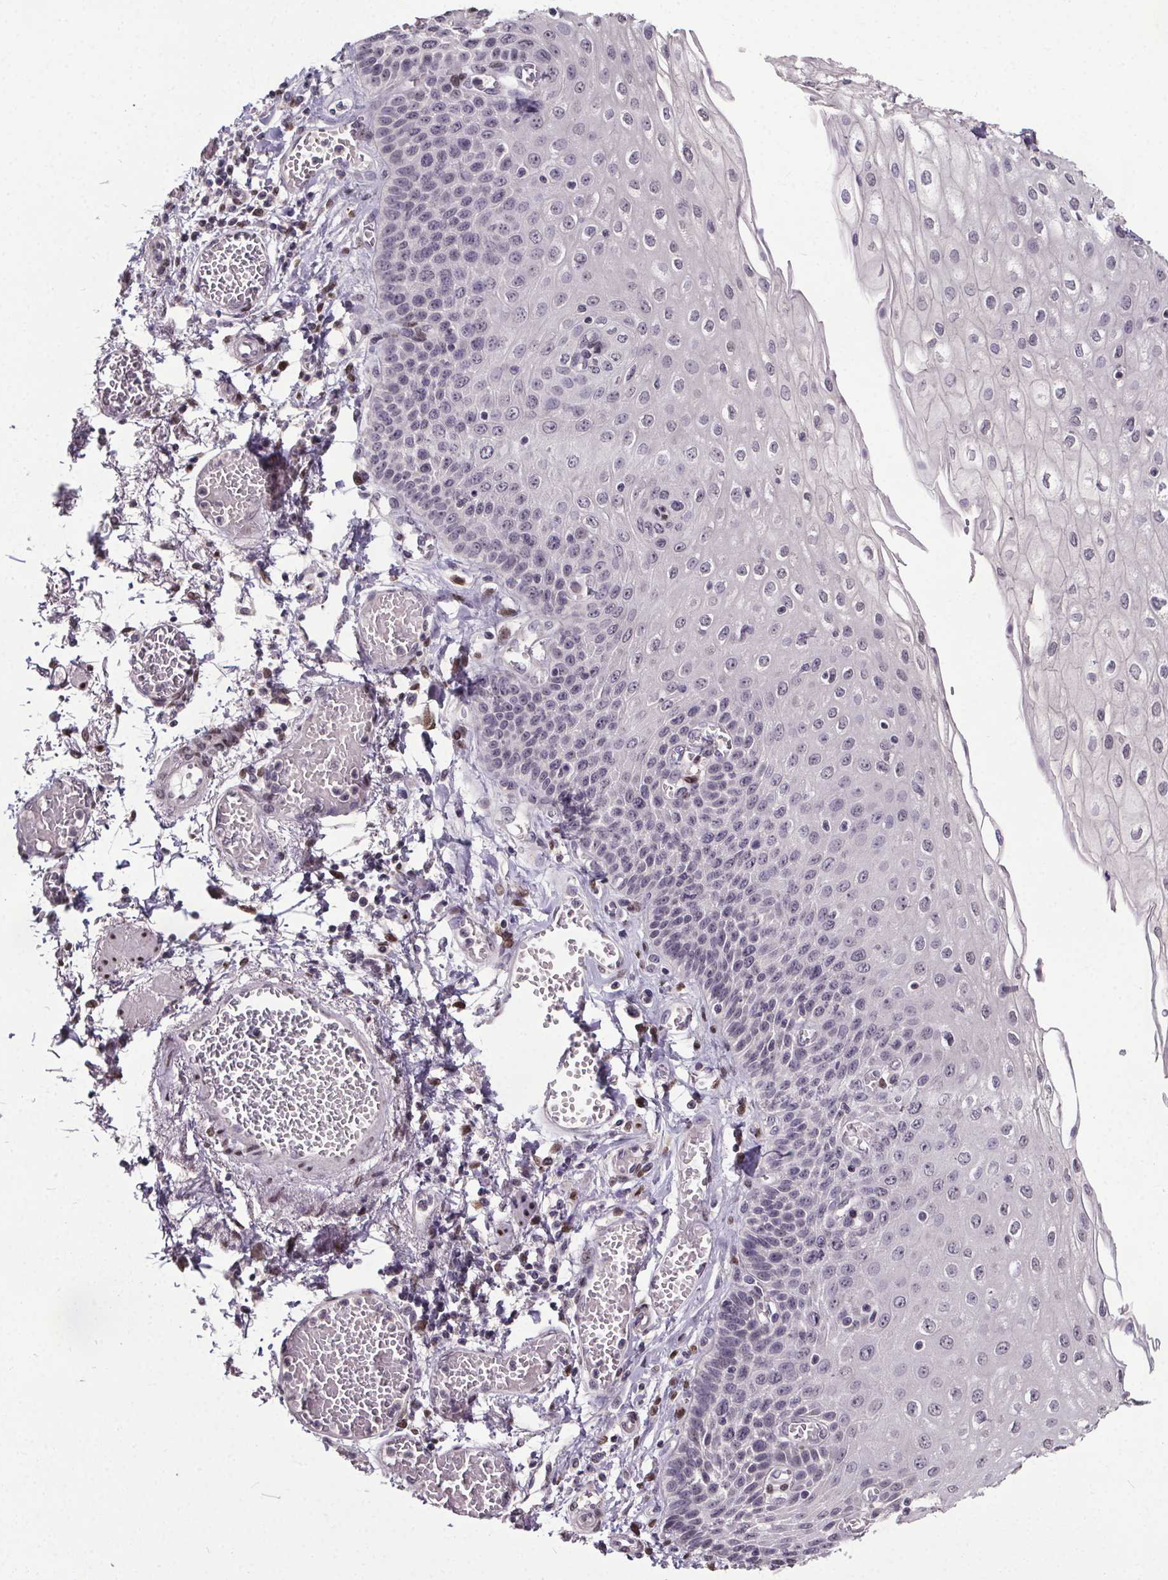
{"staining": {"intensity": "negative", "quantity": "none", "location": "none"}, "tissue": "esophagus", "cell_type": "Squamous epithelial cells", "image_type": "normal", "snomed": [{"axis": "morphology", "description": "Normal tissue, NOS"}, {"axis": "morphology", "description": "Adenocarcinoma, NOS"}, {"axis": "topography", "description": "Esophagus"}], "caption": "There is no significant staining in squamous epithelial cells of esophagus. (DAB IHC visualized using brightfield microscopy, high magnification).", "gene": "NKX6", "patient": {"sex": "male", "age": 81}}